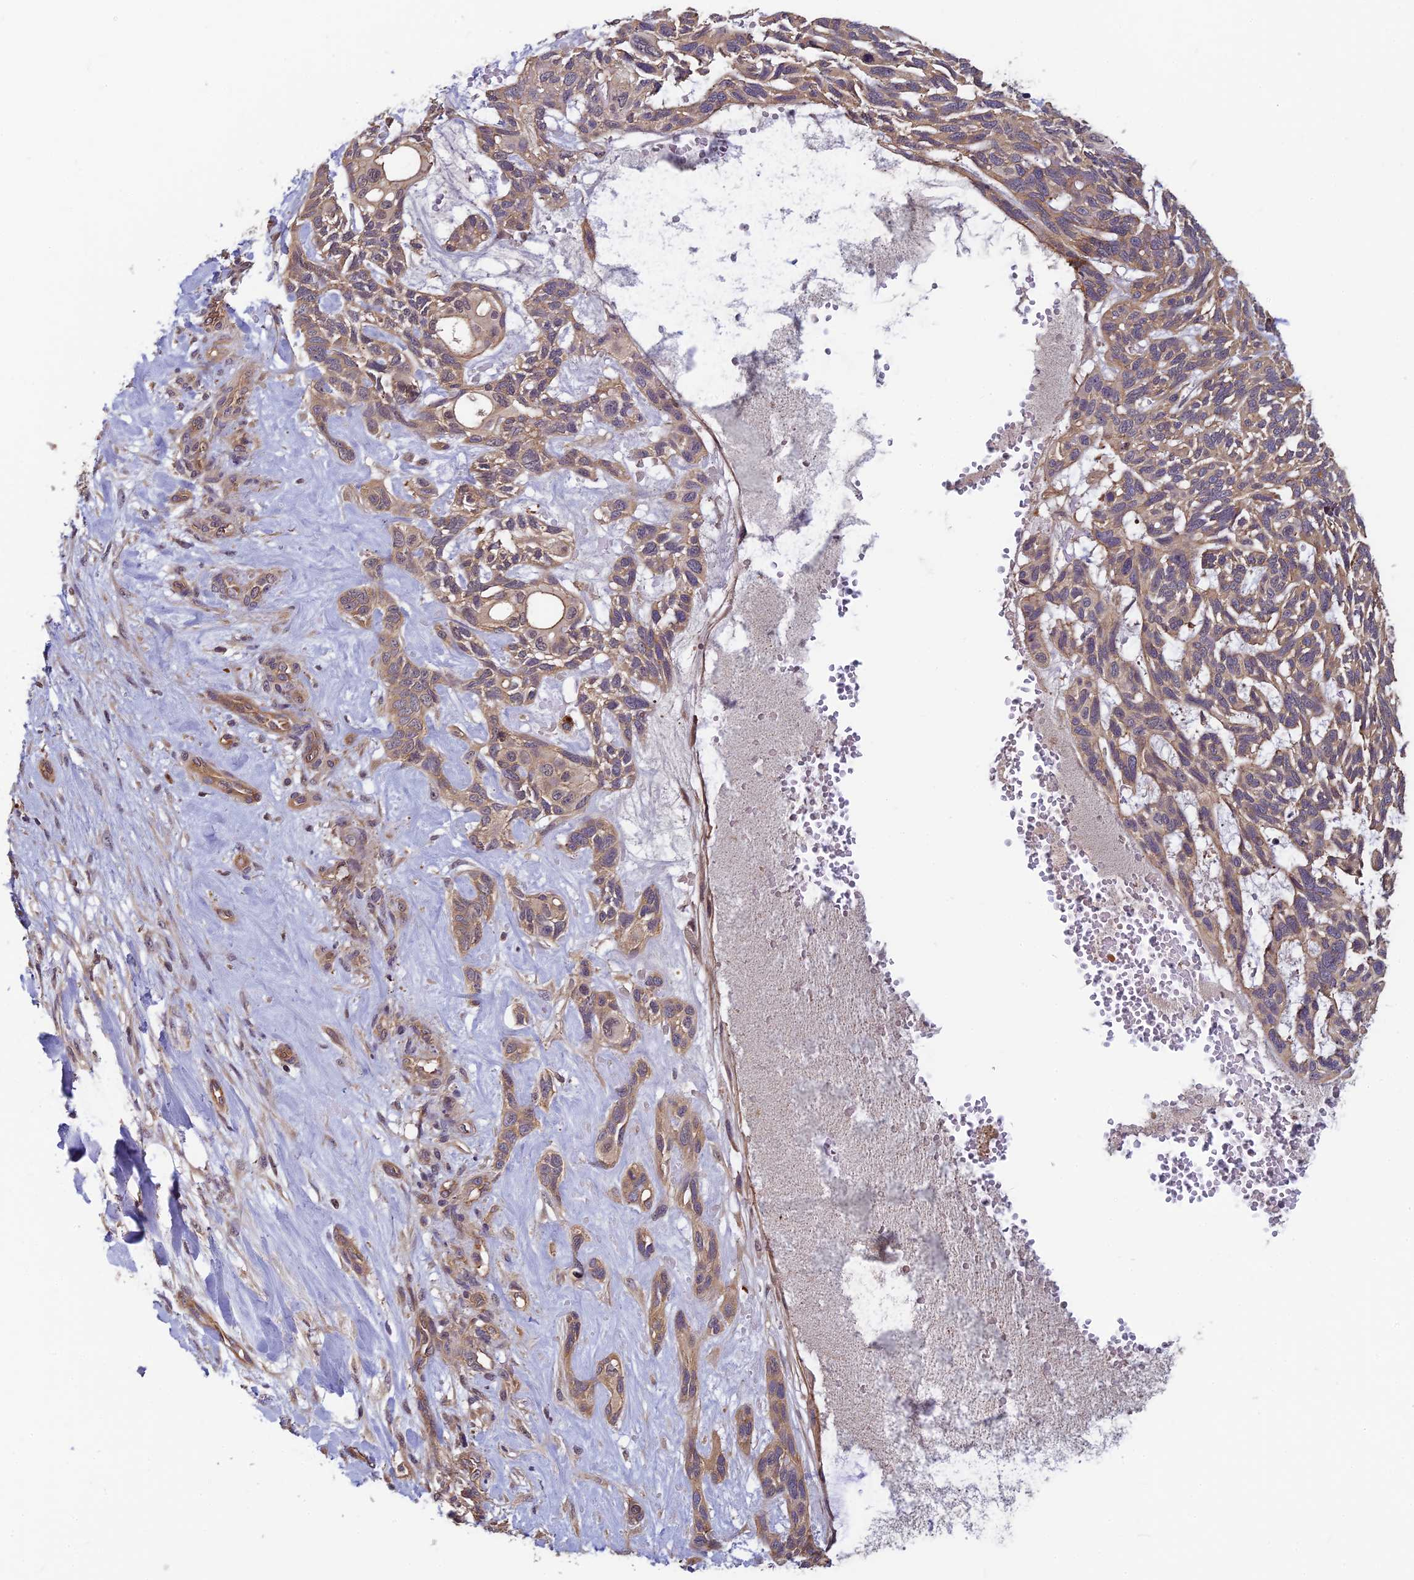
{"staining": {"intensity": "weak", "quantity": ">75%", "location": "cytoplasmic/membranous"}, "tissue": "skin cancer", "cell_type": "Tumor cells", "image_type": "cancer", "snomed": [{"axis": "morphology", "description": "Basal cell carcinoma"}, {"axis": "topography", "description": "Skin"}], "caption": "Immunohistochemistry micrograph of neoplastic tissue: human skin basal cell carcinoma stained using IHC displays low levels of weak protein expression localized specifically in the cytoplasmic/membranous of tumor cells, appearing as a cytoplasmic/membranous brown color.", "gene": "PIKFYVE", "patient": {"sex": "male", "age": 88}}